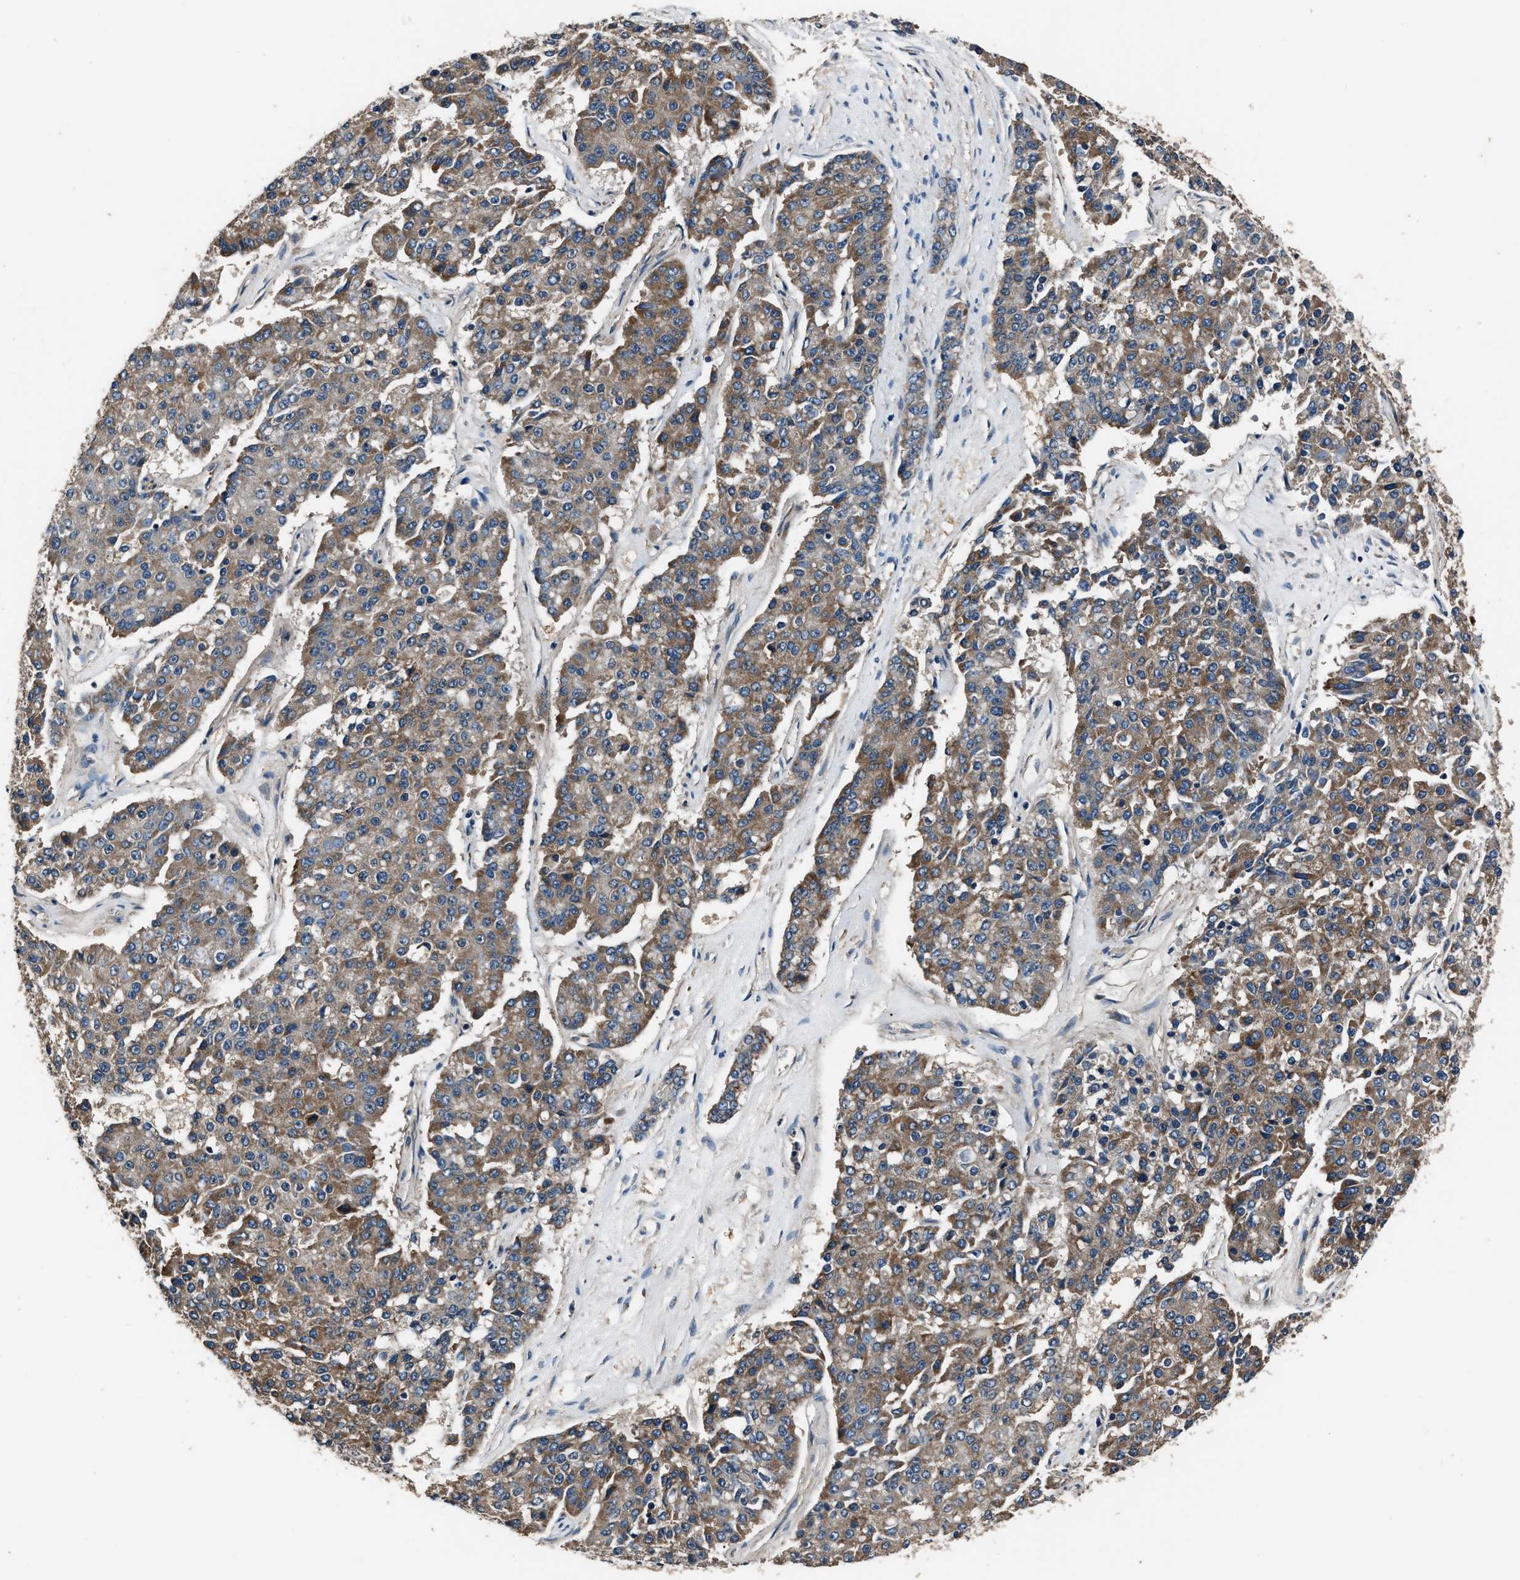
{"staining": {"intensity": "moderate", "quantity": ">75%", "location": "cytoplasmic/membranous"}, "tissue": "pancreatic cancer", "cell_type": "Tumor cells", "image_type": "cancer", "snomed": [{"axis": "morphology", "description": "Adenocarcinoma, NOS"}, {"axis": "topography", "description": "Pancreas"}], "caption": "Adenocarcinoma (pancreatic) stained with a protein marker displays moderate staining in tumor cells.", "gene": "IMPDH2", "patient": {"sex": "male", "age": 50}}